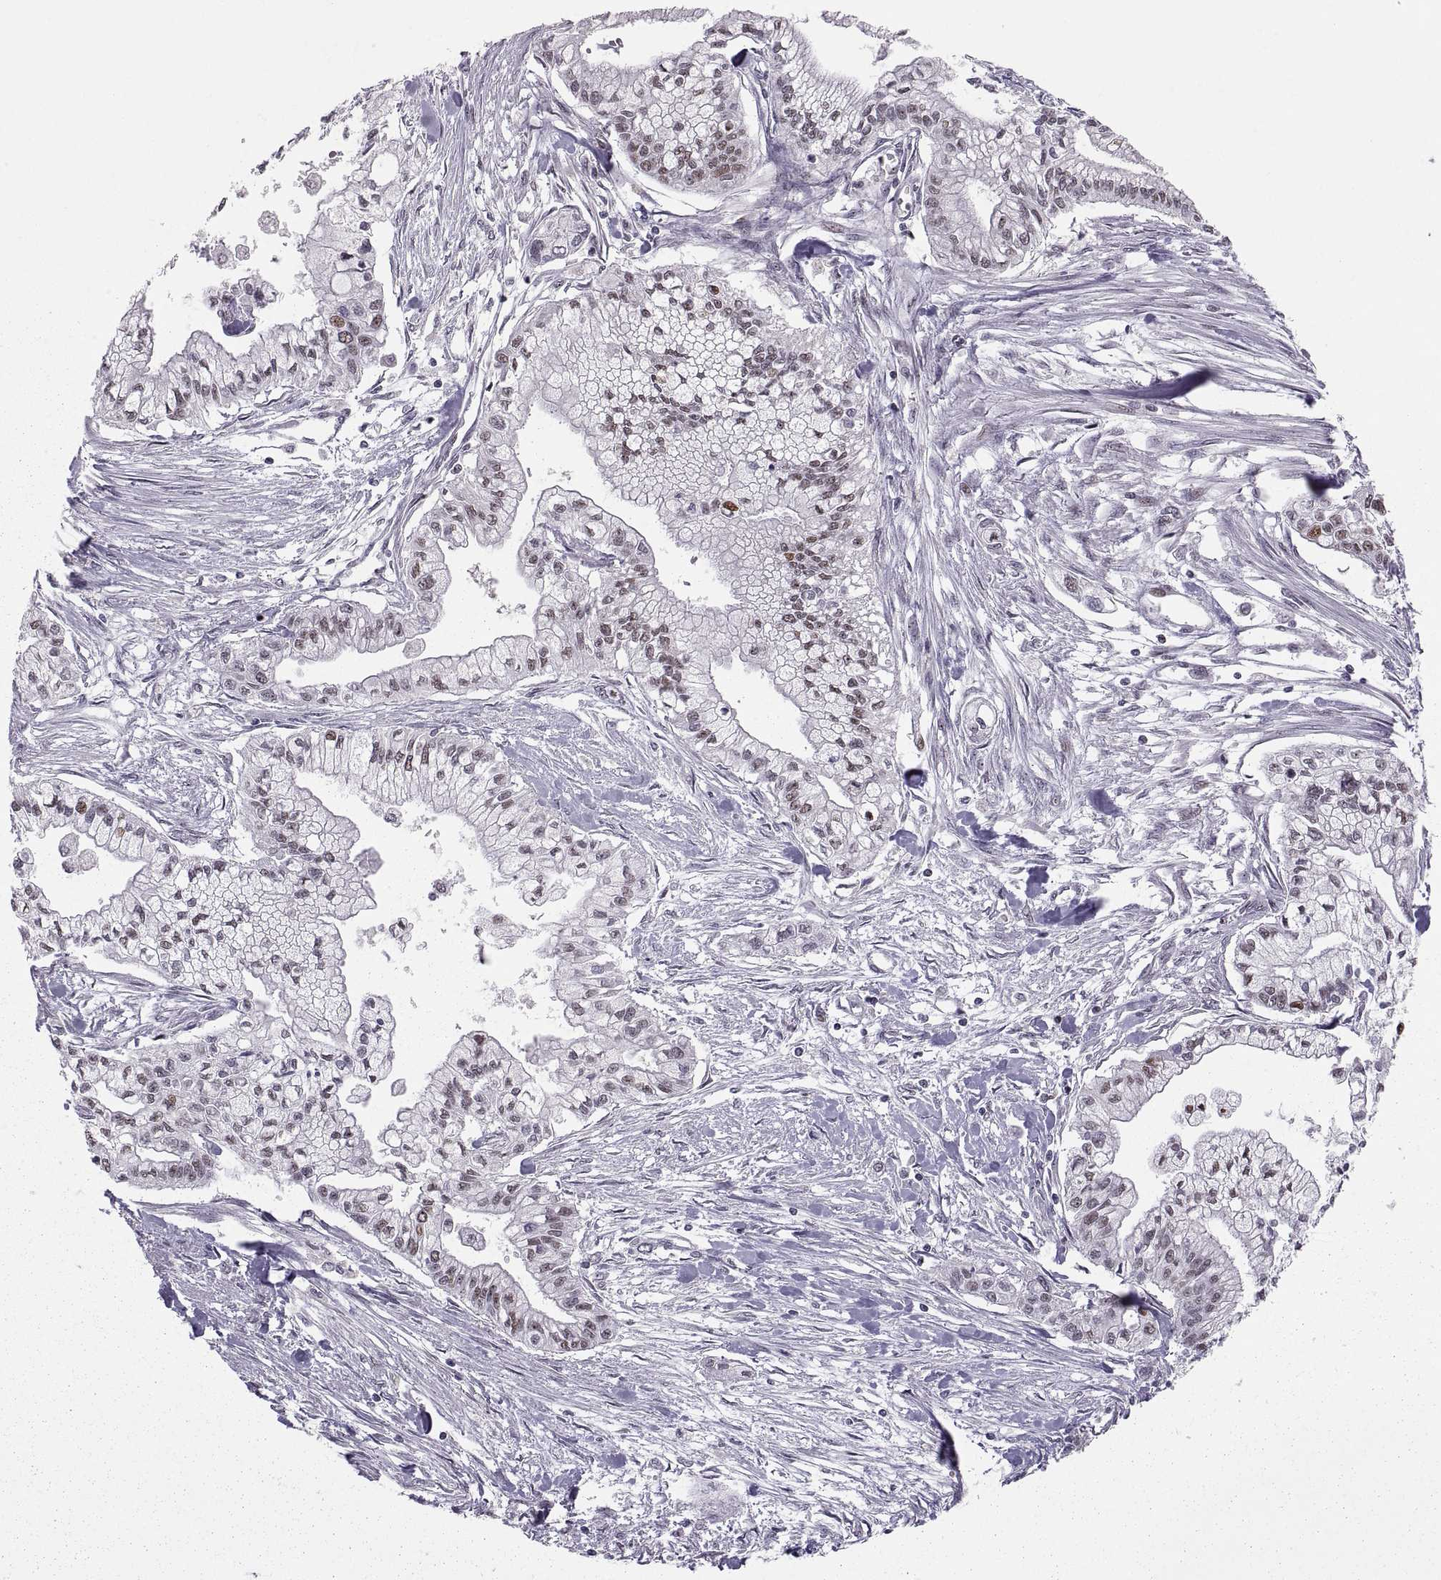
{"staining": {"intensity": "moderate", "quantity": "25%-75%", "location": "nuclear"}, "tissue": "pancreatic cancer", "cell_type": "Tumor cells", "image_type": "cancer", "snomed": [{"axis": "morphology", "description": "Adenocarcinoma, NOS"}, {"axis": "topography", "description": "Pancreas"}], "caption": "Immunohistochemical staining of human pancreatic cancer (adenocarcinoma) reveals medium levels of moderate nuclear protein positivity in approximately 25%-75% of tumor cells.", "gene": "SNAI1", "patient": {"sex": "male", "age": 54}}